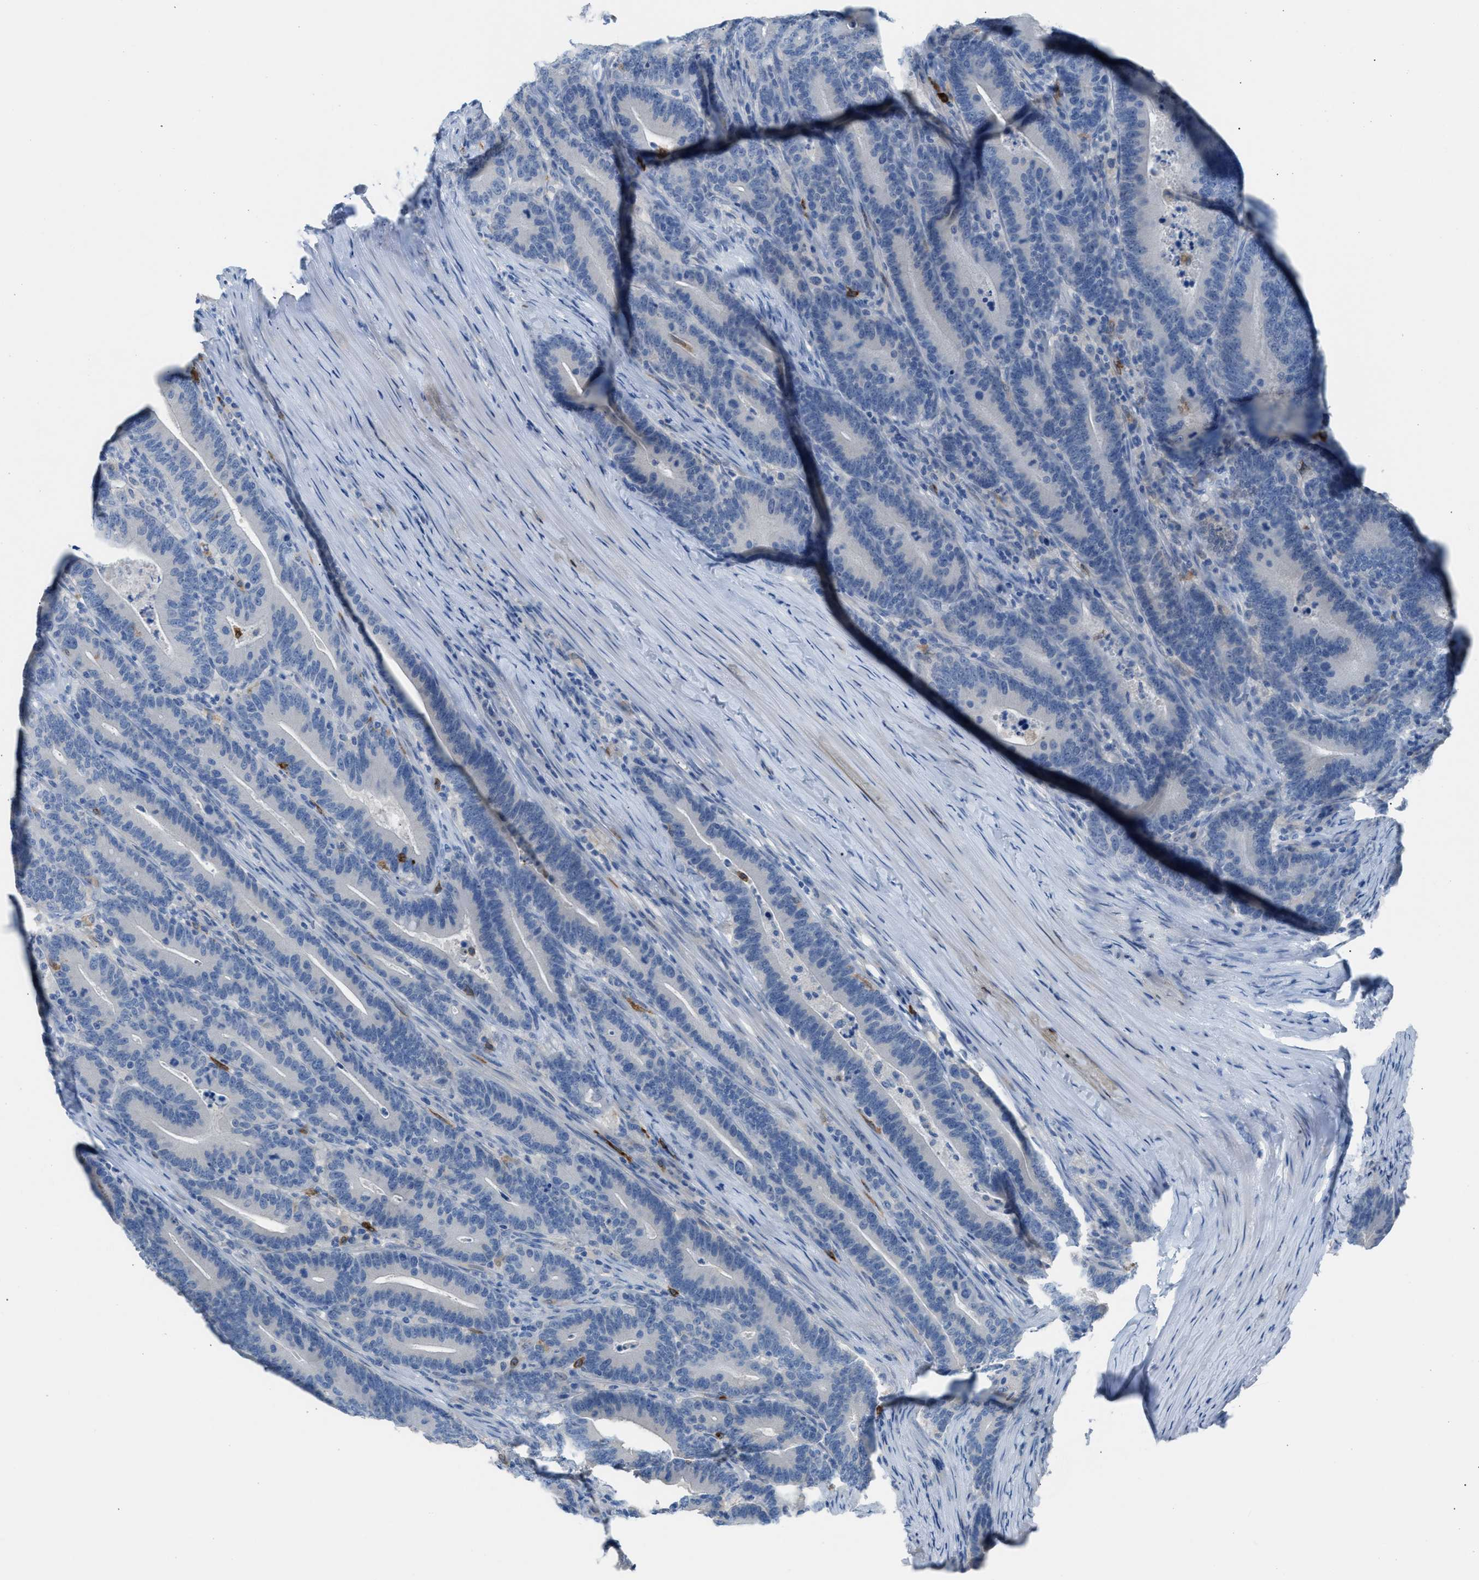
{"staining": {"intensity": "negative", "quantity": "none", "location": "none"}, "tissue": "colorectal cancer", "cell_type": "Tumor cells", "image_type": "cancer", "snomed": [{"axis": "morphology", "description": "Adenocarcinoma, NOS"}, {"axis": "topography", "description": "Colon"}], "caption": "A high-resolution image shows IHC staining of colorectal cancer, which shows no significant staining in tumor cells.", "gene": "CLEC10A", "patient": {"sex": "female", "age": 66}}